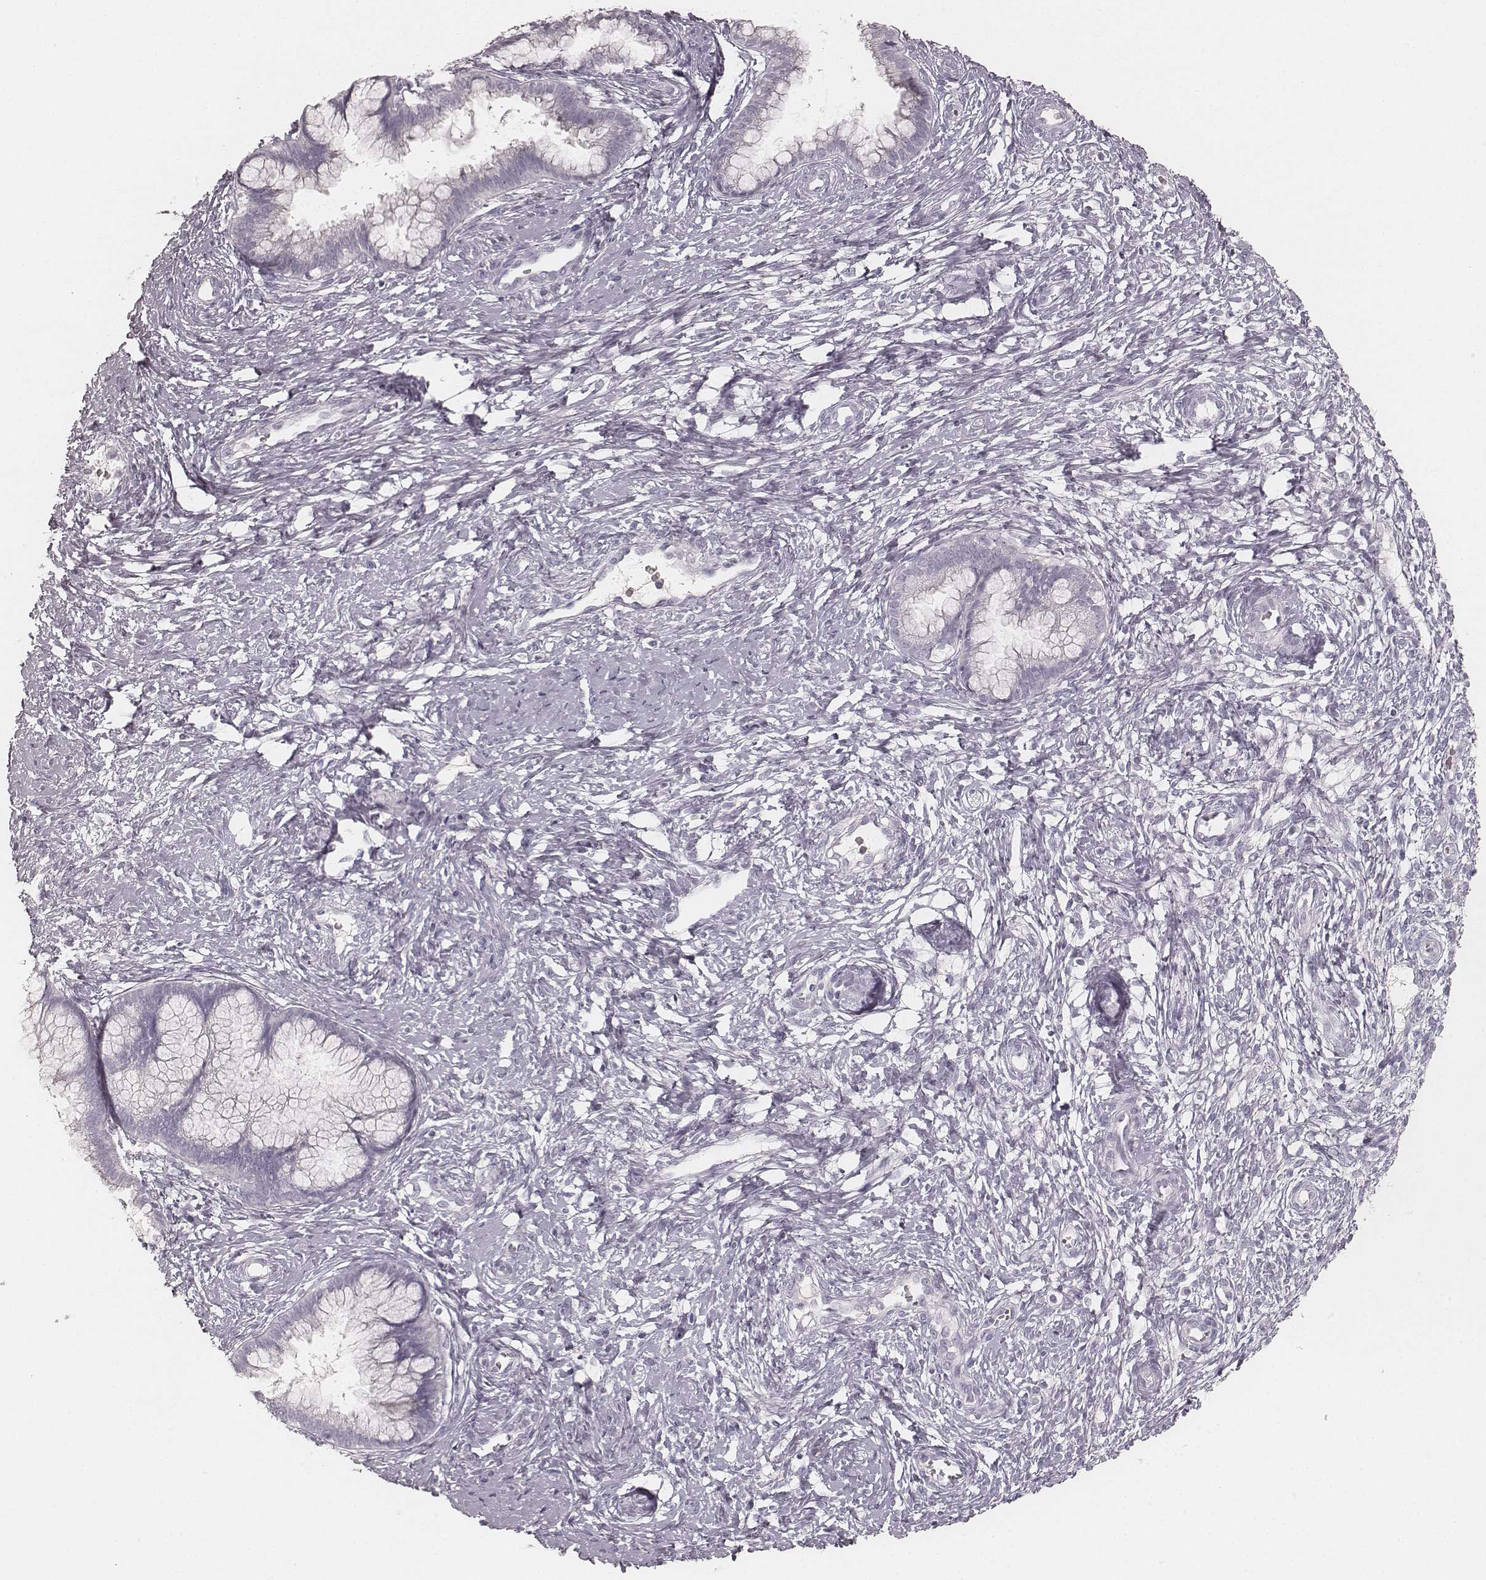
{"staining": {"intensity": "negative", "quantity": "none", "location": "none"}, "tissue": "cervical cancer", "cell_type": "Tumor cells", "image_type": "cancer", "snomed": [{"axis": "morphology", "description": "Squamous cell carcinoma, NOS"}, {"axis": "topography", "description": "Cervix"}], "caption": "Protein analysis of cervical cancer (squamous cell carcinoma) demonstrates no significant expression in tumor cells.", "gene": "KRT31", "patient": {"sex": "female", "age": 32}}